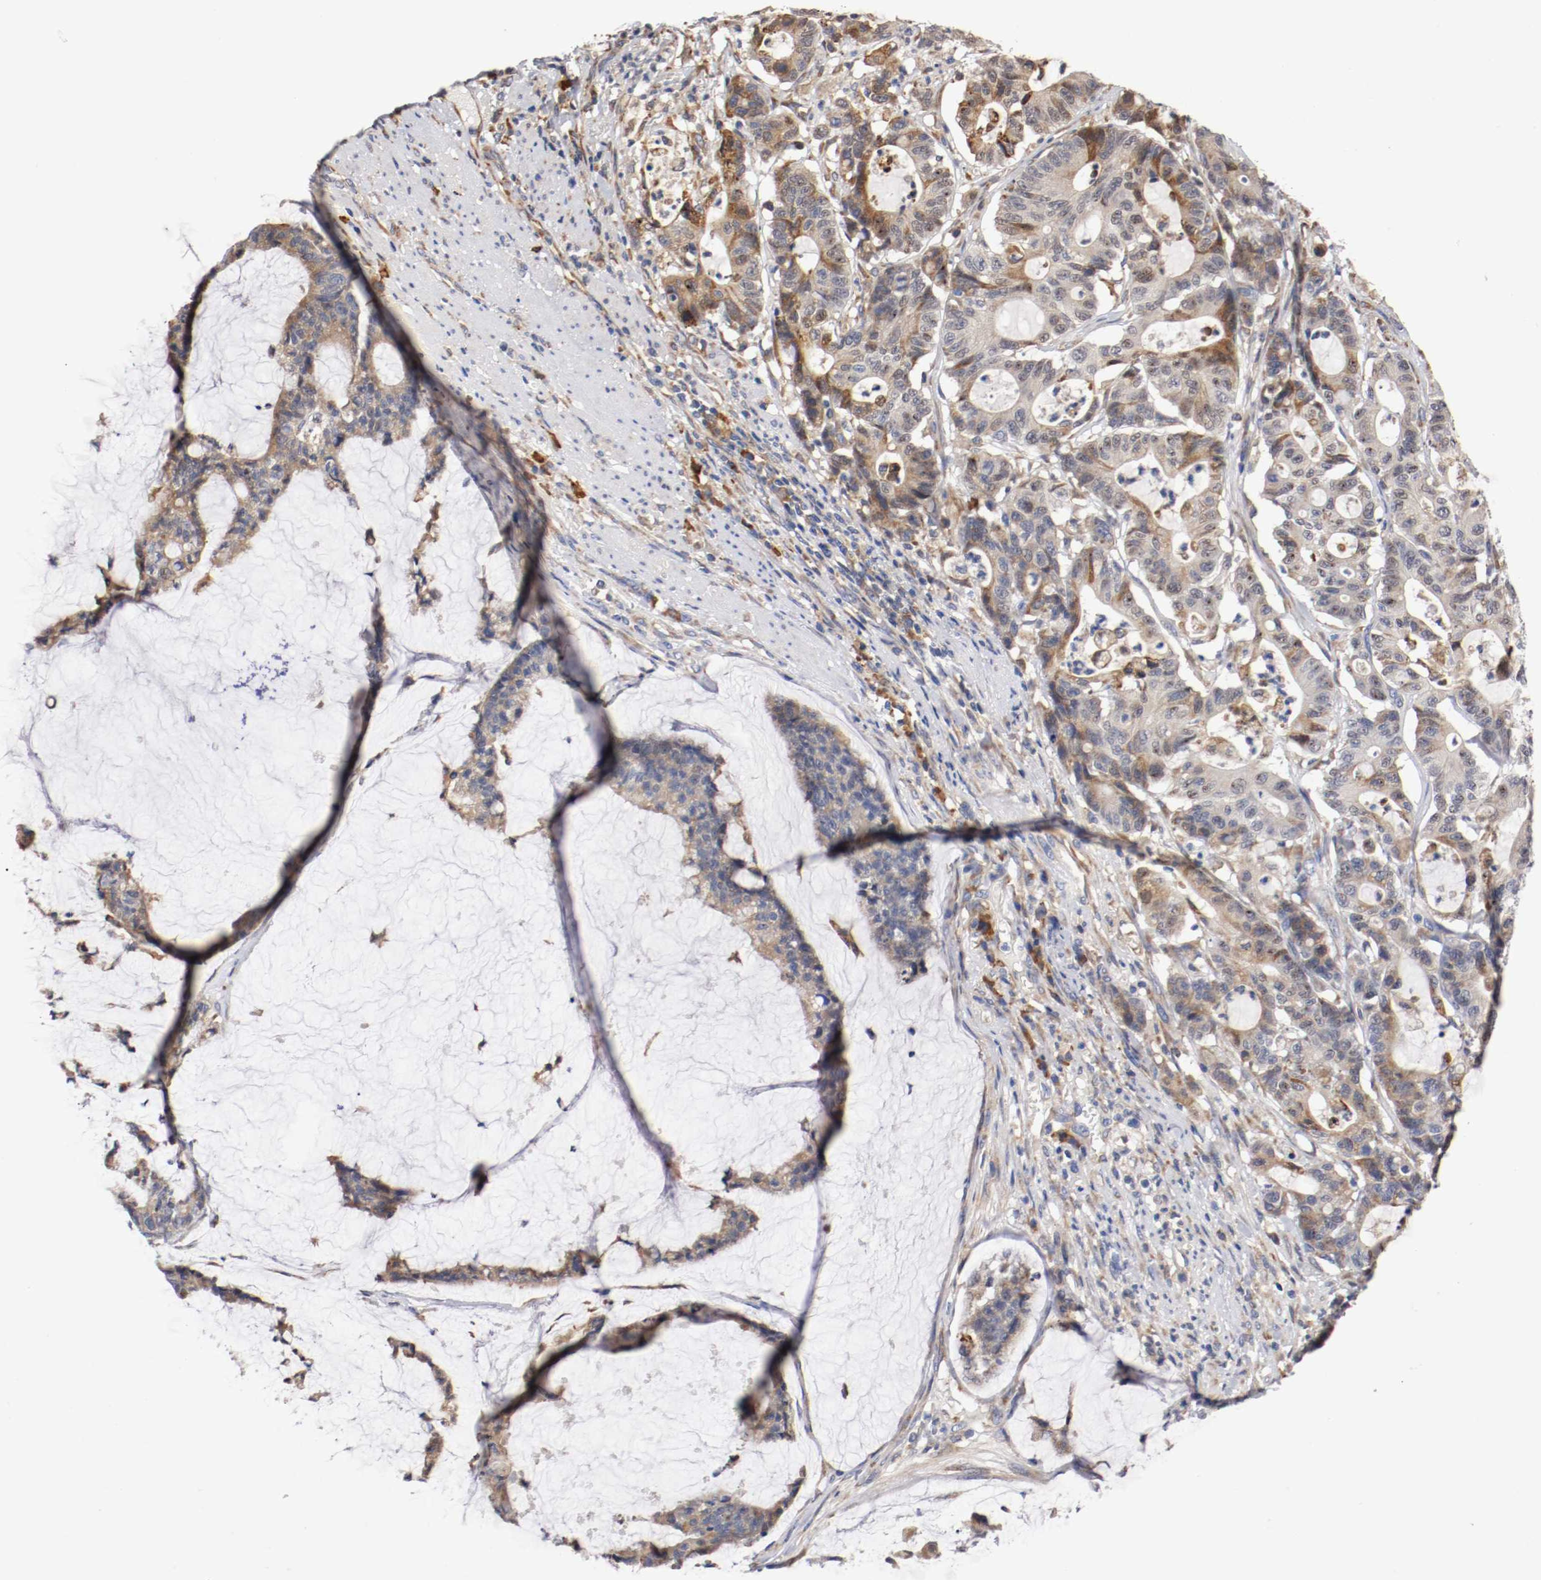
{"staining": {"intensity": "weak", "quantity": ">75%", "location": "cytoplasmic/membranous"}, "tissue": "colorectal cancer", "cell_type": "Tumor cells", "image_type": "cancer", "snomed": [{"axis": "morphology", "description": "Adenocarcinoma, NOS"}, {"axis": "topography", "description": "Colon"}], "caption": "Immunohistochemical staining of human colorectal cancer exhibits low levels of weak cytoplasmic/membranous staining in approximately >75% of tumor cells. (Stains: DAB (3,3'-diaminobenzidine) in brown, nuclei in blue, Microscopy: brightfield microscopy at high magnification).", "gene": "TNFSF13", "patient": {"sex": "female", "age": 84}}